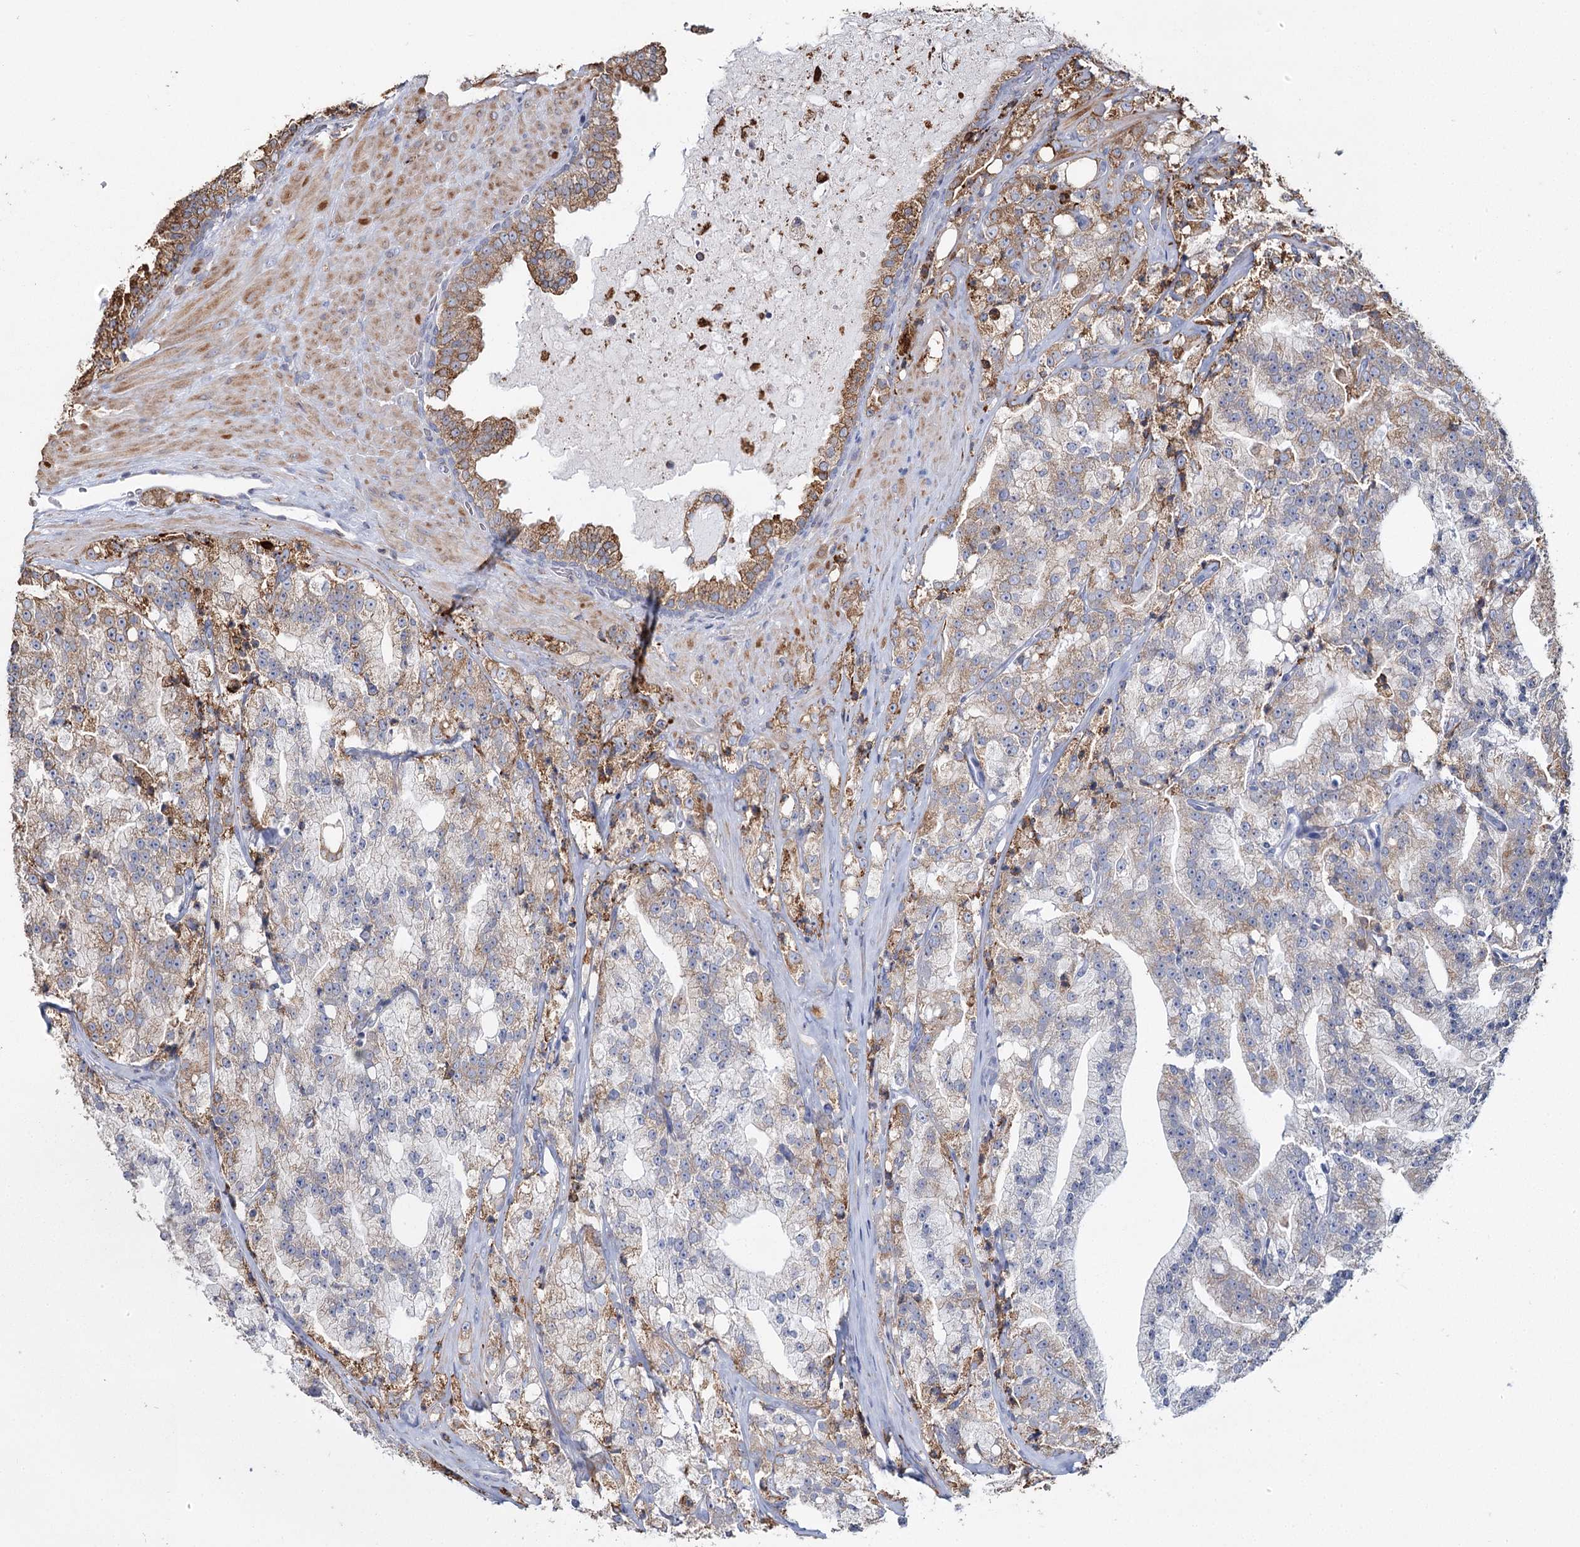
{"staining": {"intensity": "moderate", "quantity": "25%-75%", "location": "cytoplasmic/membranous"}, "tissue": "prostate cancer", "cell_type": "Tumor cells", "image_type": "cancer", "snomed": [{"axis": "morphology", "description": "Adenocarcinoma, High grade"}, {"axis": "topography", "description": "Prostate"}], "caption": "Prostate cancer stained with a protein marker displays moderate staining in tumor cells.", "gene": "ZCCHC9", "patient": {"sex": "male", "age": 64}}